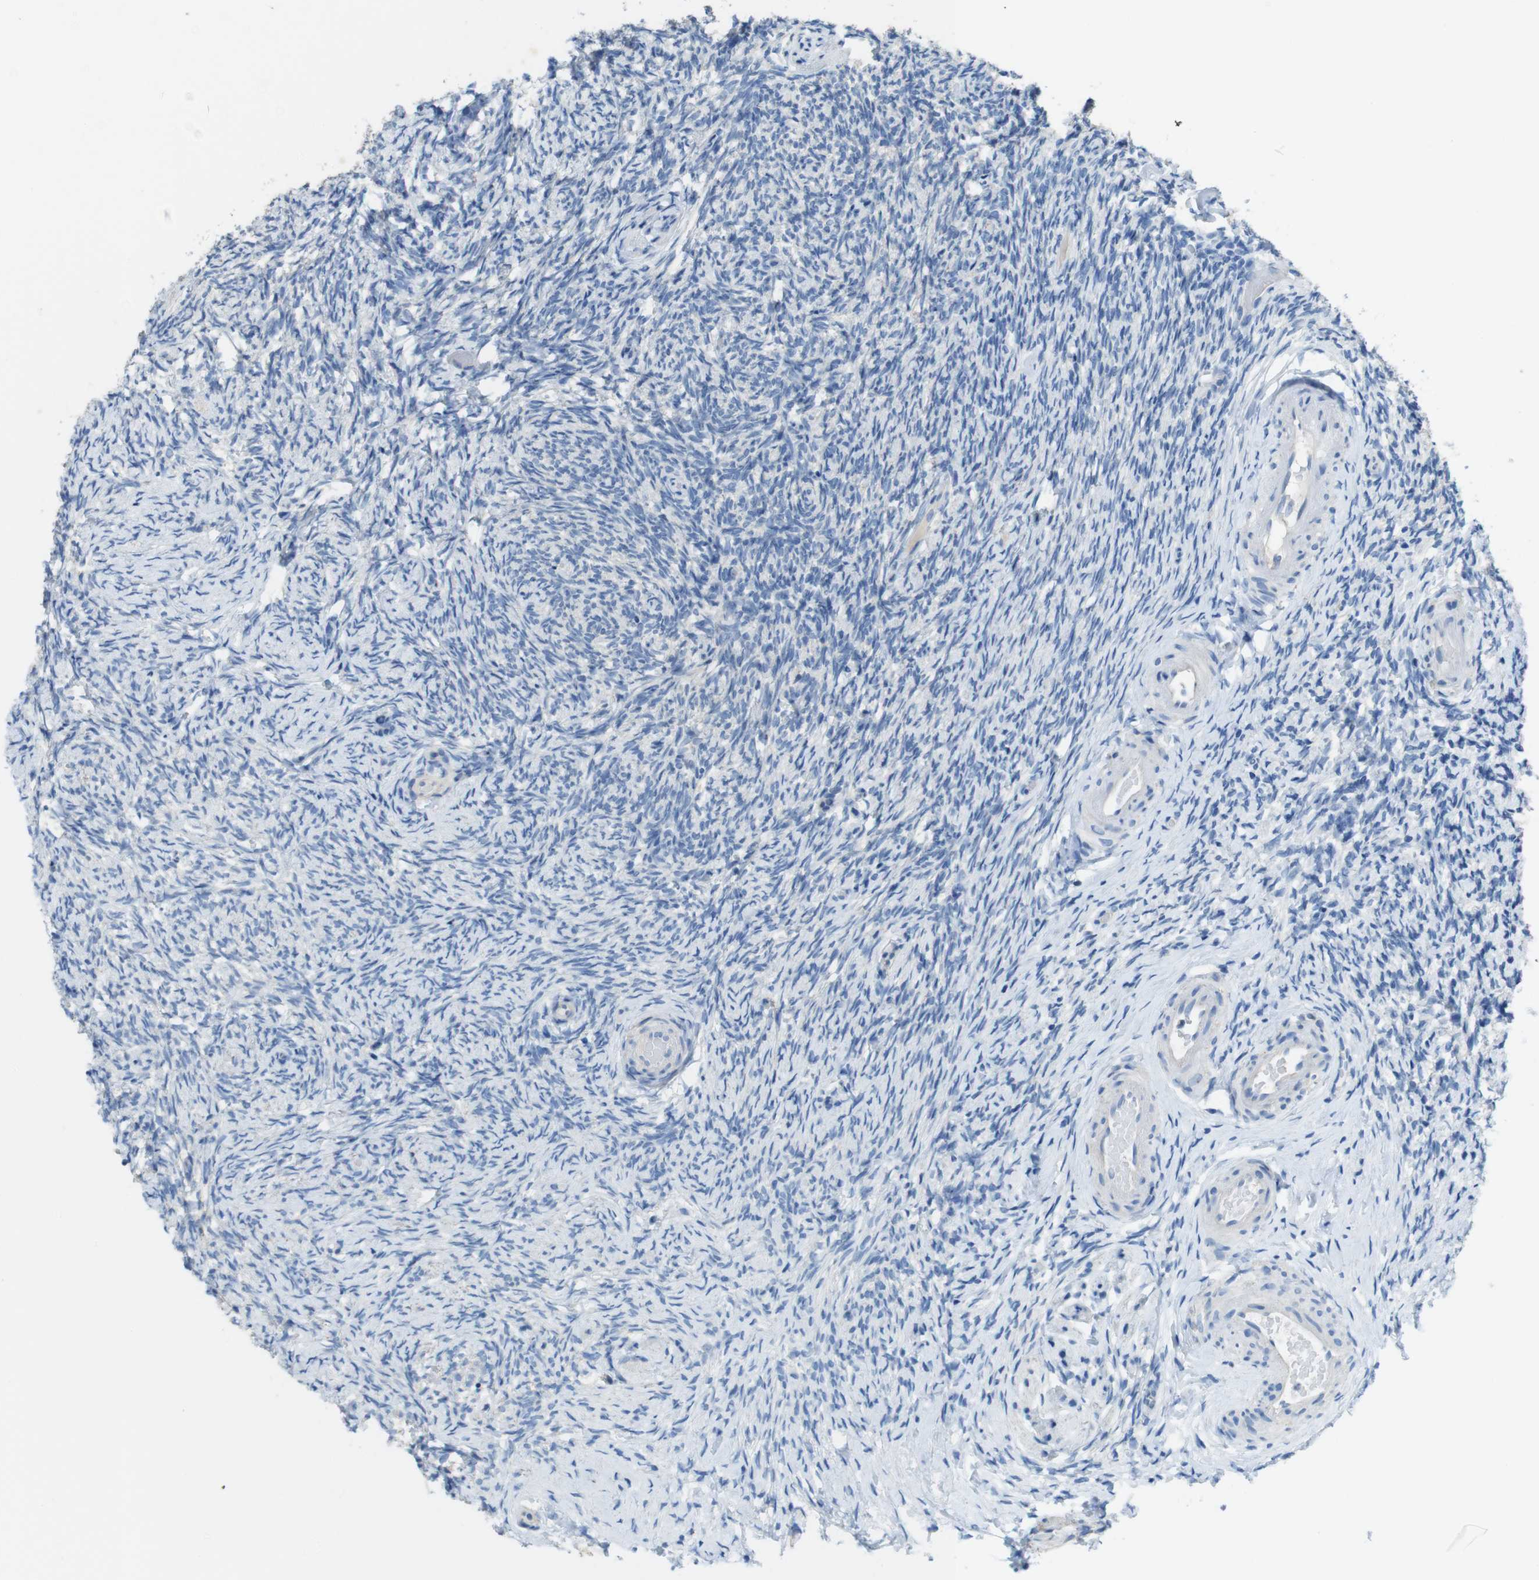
{"staining": {"intensity": "negative", "quantity": "none", "location": "none"}, "tissue": "ovary", "cell_type": "Ovarian stroma cells", "image_type": "normal", "snomed": [{"axis": "morphology", "description": "Normal tissue, NOS"}, {"axis": "topography", "description": "Ovary"}], "caption": "Immunohistochemistry photomicrograph of benign ovary: human ovary stained with DAB (3,3'-diaminobenzidine) displays no significant protein staining in ovarian stroma cells.", "gene": "TJP3", "patient": {"sex": "female", "age": 60}}